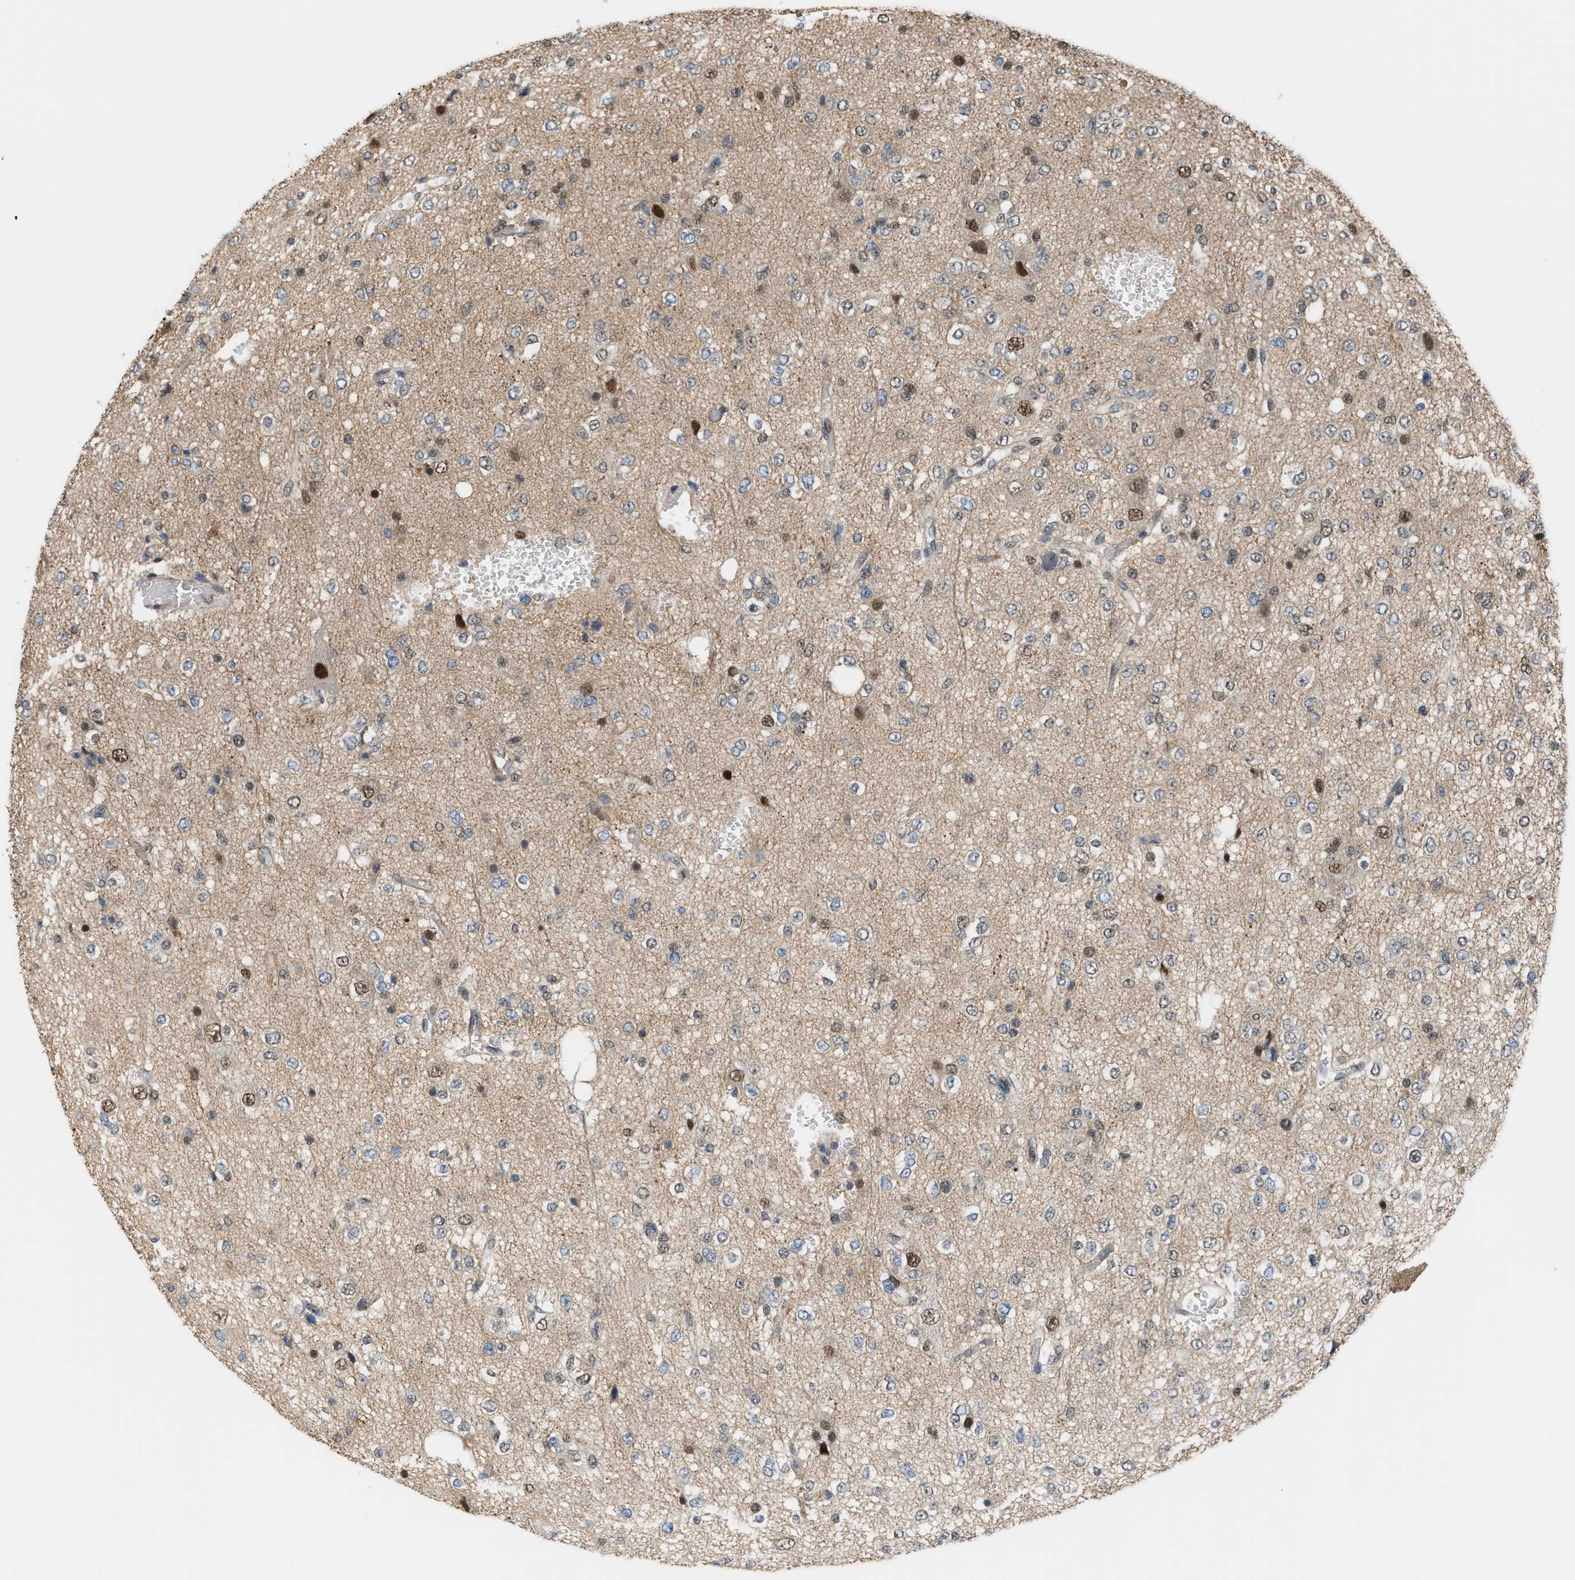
{"staining": {"intensity": "moderate", "quantity": "<25%", "location": "nuclear"}, "tissue": "glioma", "cell_type": "Tumor cells", "image_type": "cancer", "snomed": [{"axis": "morphology", "description": "Glioma, malignant, Low grade"}, {"axis": "topography", "description": "Brain"}], "caption": "A brown stain labels moderate nuclear staining of a protein in human glioma tumor cells.", "gene": "RFFL", "patient": {"sex": "male", "age": 38}}